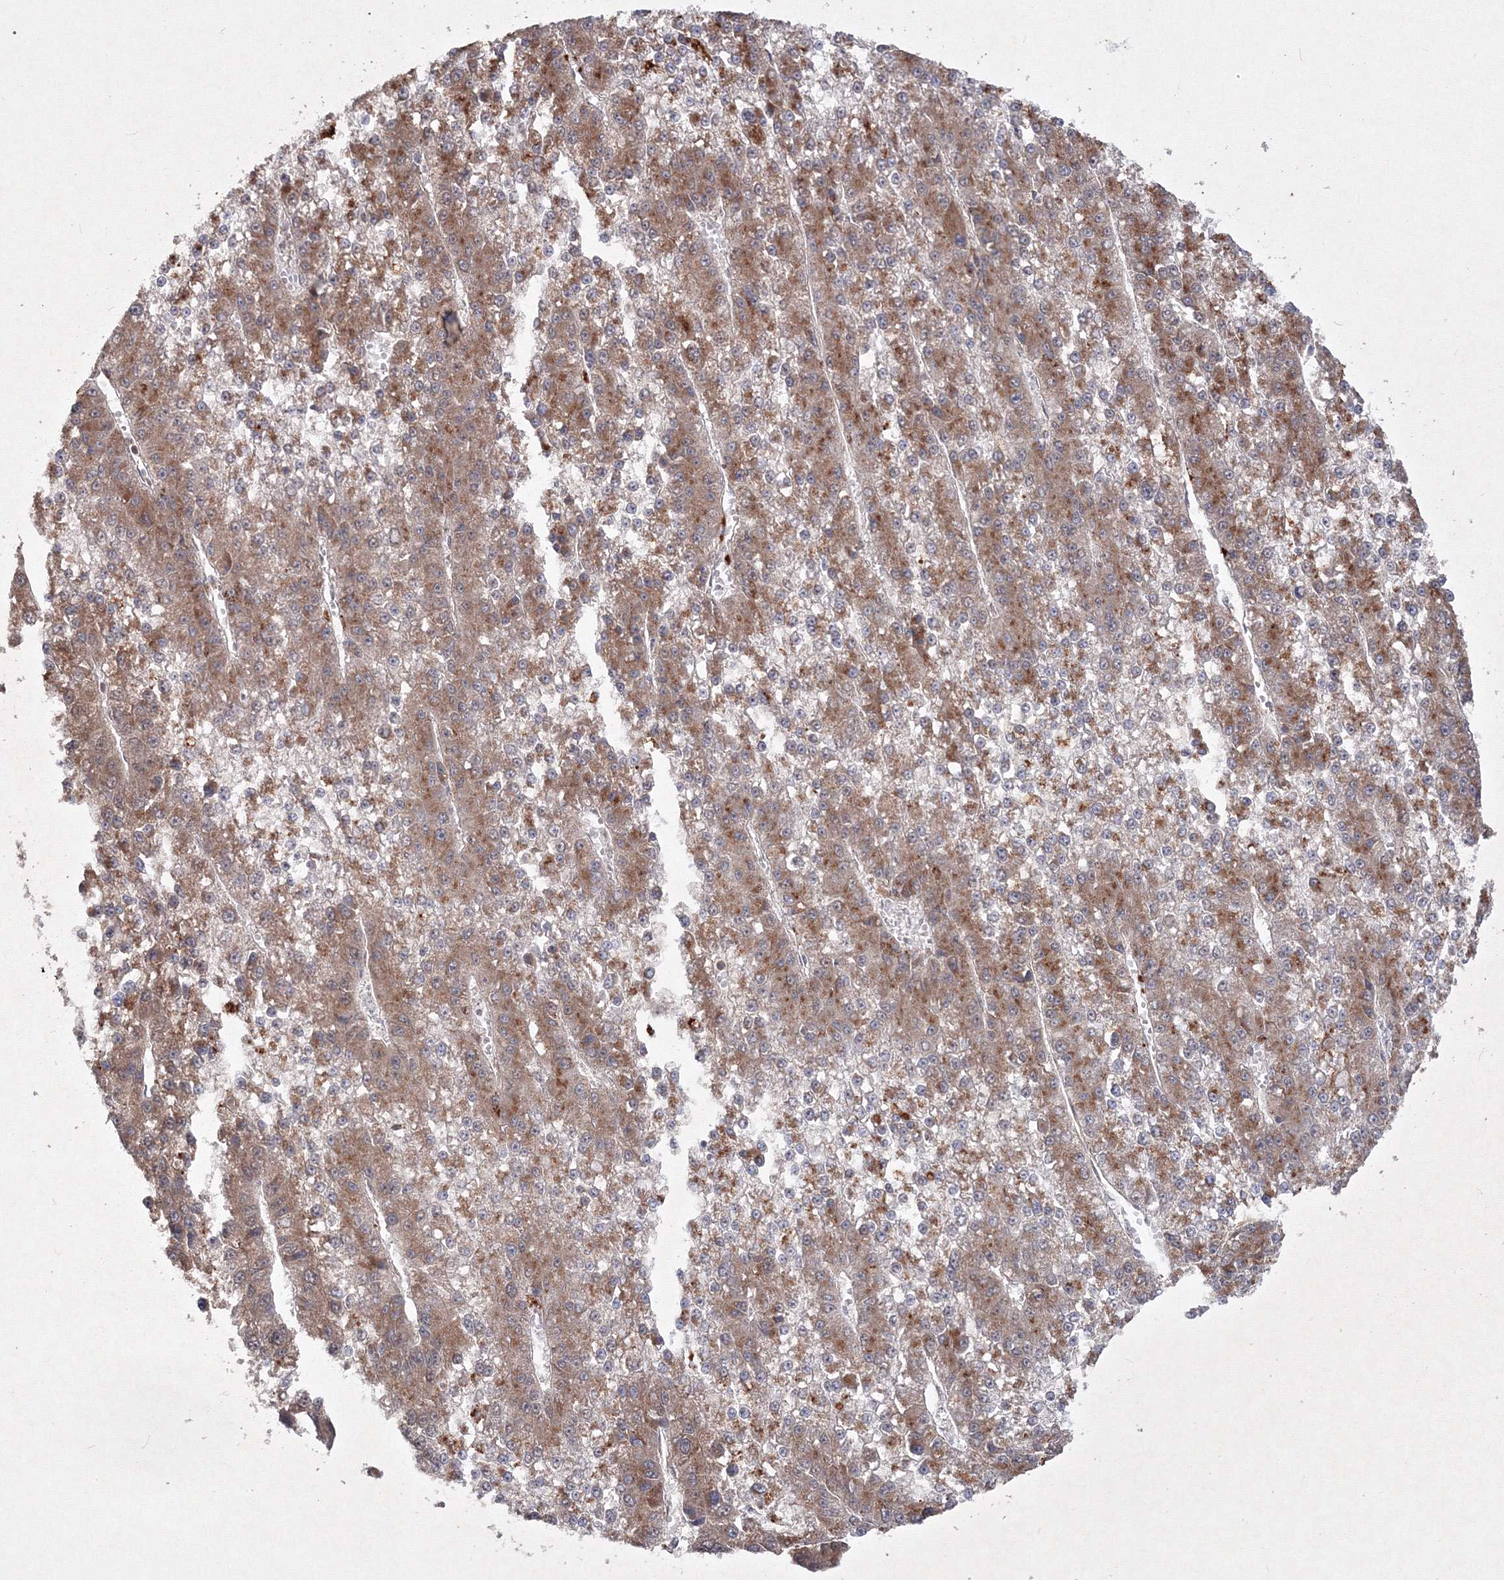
{"staining": {"intensity": "moderate", "quantity": ">75%", "location": "cytoplasmic/membranous"}, "tissue": "liver cancer", "cell_type": "Tumor cells", "image_type": "cancer", "snomed": [{"axis": "morphology", "description": "Carcinoma, Hepatocellular, NOS"}, {"axis": "topography", "description": "Liver"}], "caption": "Approximately >75% of tumor cells in liver cancer (hepatocellular carcinoma) show moderate cytoplasmic/membranous protein positivity as visualized by brown immunohistochemical staining.", "gene": "PEX13", "patient": {"sex": "female", "age": 73}}